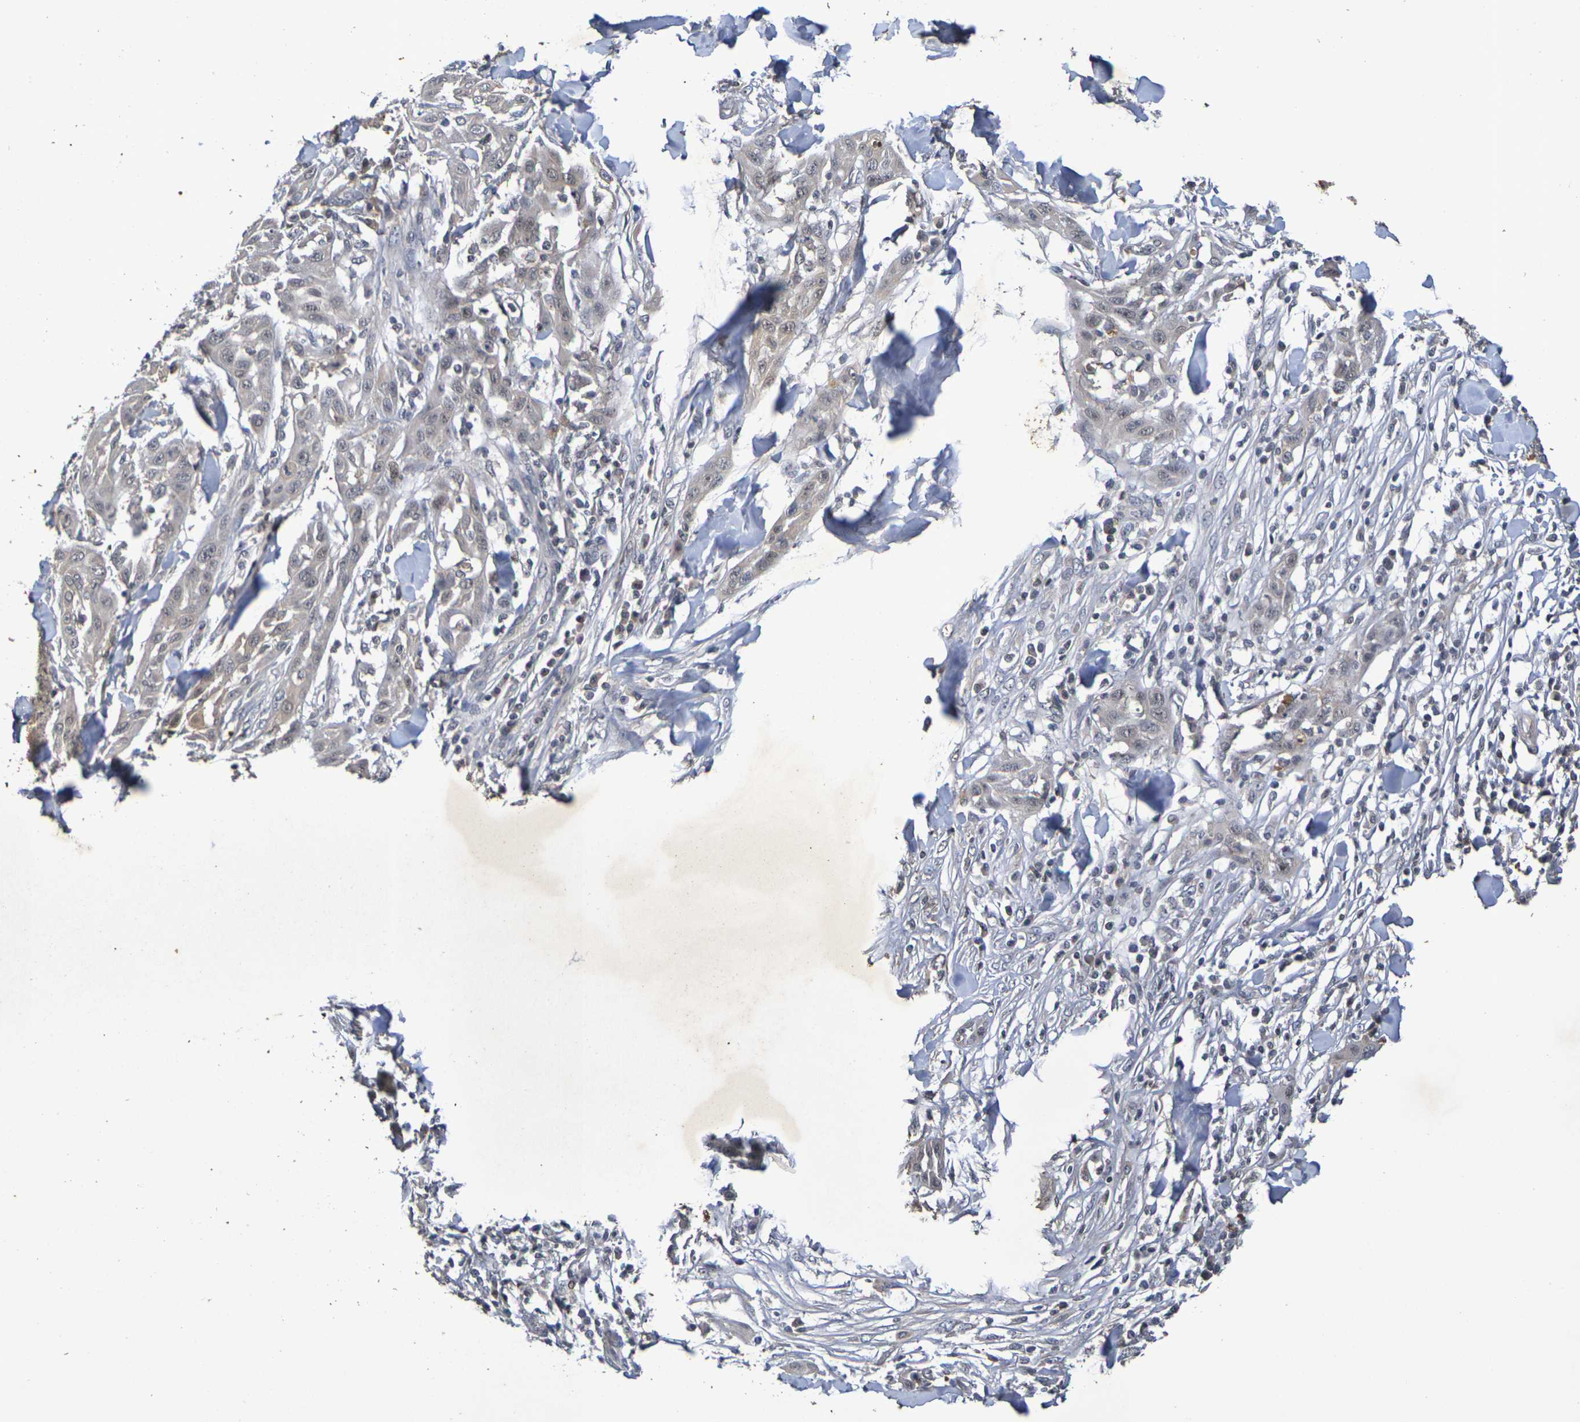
{"staining": {"intensity": "moderate", "quantity": ">75%", "location": "cytoplasmic/membranous,nuclear"}, "tissue": "skin cancer", "cell_type": "Tumor cells", "image_type": "cancer", "snomed": [{"axis": "morphology", "description": "Squamous cell carcinoma, NOS"}, {"axis": "topography", "description": "Skin"}], "caption": "A micrograph of human skin squamous cell carcinoma stained for a protein exhibits moderate cytoplasmic/membranous and nuclear brown staining in tumor cells. Using DAB (3,3'-diaminobenzidine) (brown) and hematoxylin (blue) stains, captured at high magnification using brightfield microscopy.", "gene": "TERF2", "patient": {"sex": "male", "age": 24}}